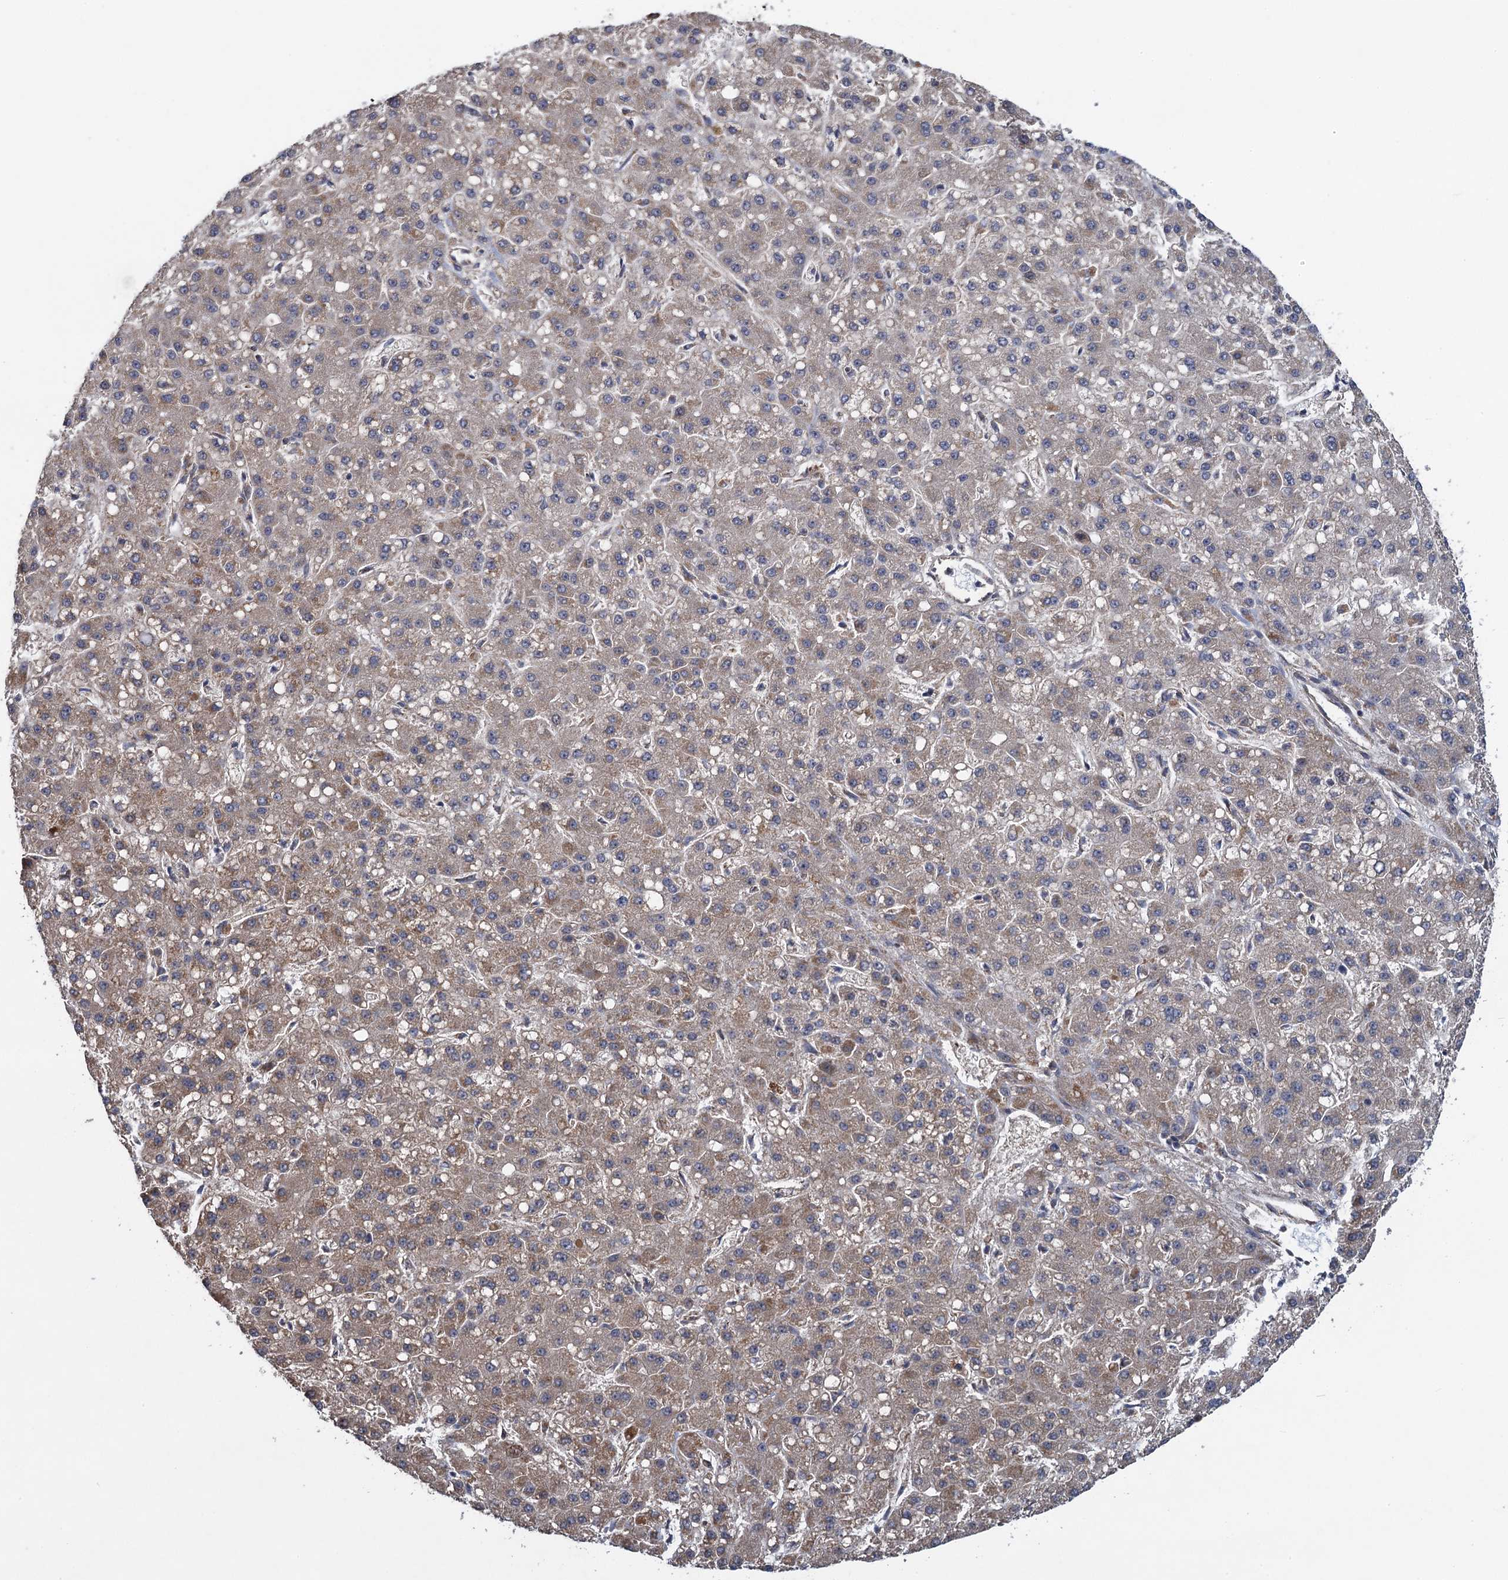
{"staining": {"intensity": "weak", "quantity": "25%-75%", "location": "cytoplasmic/membranous"}, "tissue": "liver cancer", "cell_type": "Tumor cells", "image_type": "cancer", "snomed": [{"axis": "morphology", "description": "Carcinoma, Hepatocellular, NOS"}, {"axis": "topography", "description": "Liver"}], "caption": "Protein staining of liver cancer (hepatocellular carcinoma) tissue reveals weak cytoplasmic/membranous expression in approximately 25%-75% of tumor cells.", "gene": "HAUS1", "patient": {"sex": "male", "age": 67}}